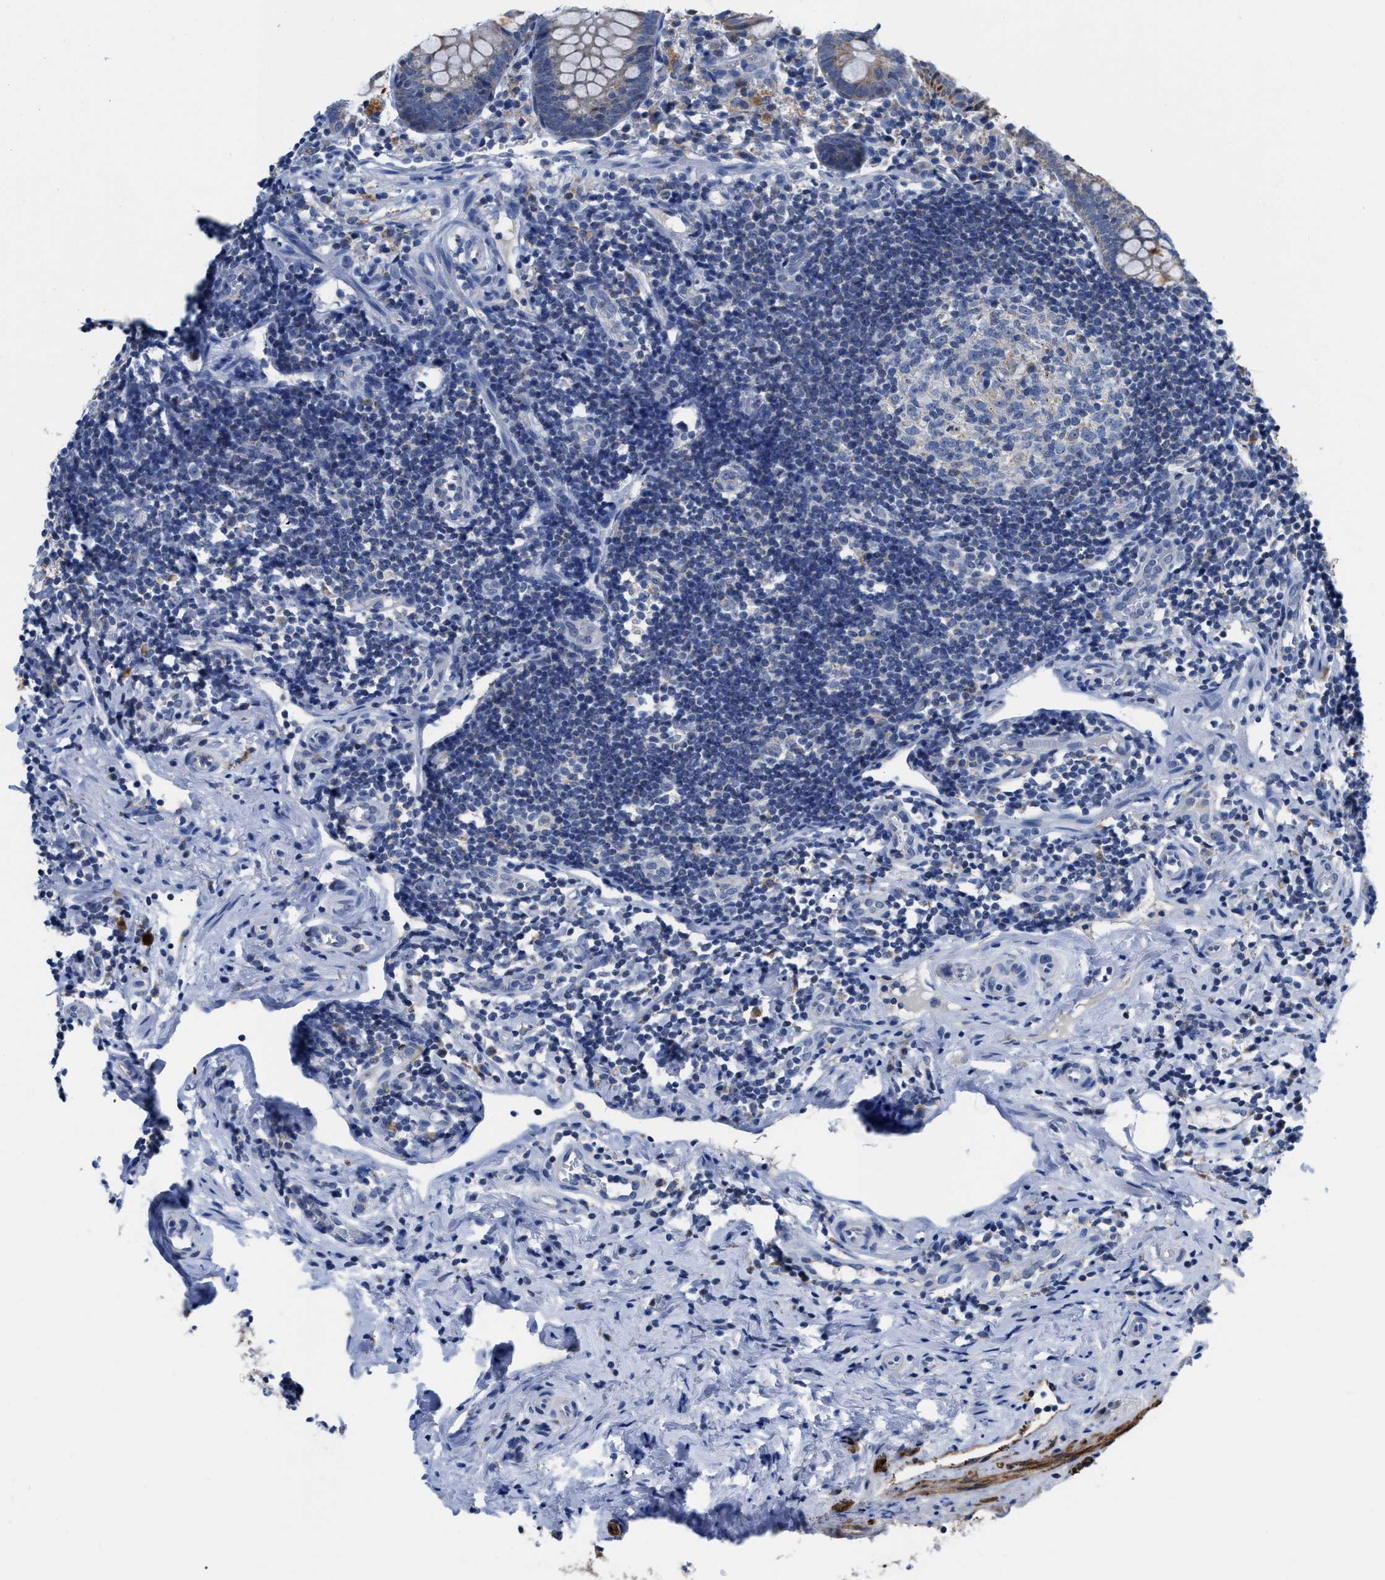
{"staining": {"intensity": "weak", "quantity": ">75%", "location": "cytoplasmic/membranous"}, "tissue": "appendix", "cell_type": "Glandular cells", "image_type": "normal", "snomed": [{"axis": "morphology", "description": "Normal tissue, NOS"}, {"axis": "topography", "description": "Appendix"}], "caption": "A low amount of weak cytoplasmic/membranous positivity is identified in approximately >75% of glandular cells in unremarkable appendix.", "gene": "ETFA", "patient": {"sex": "female", "age": 20}}